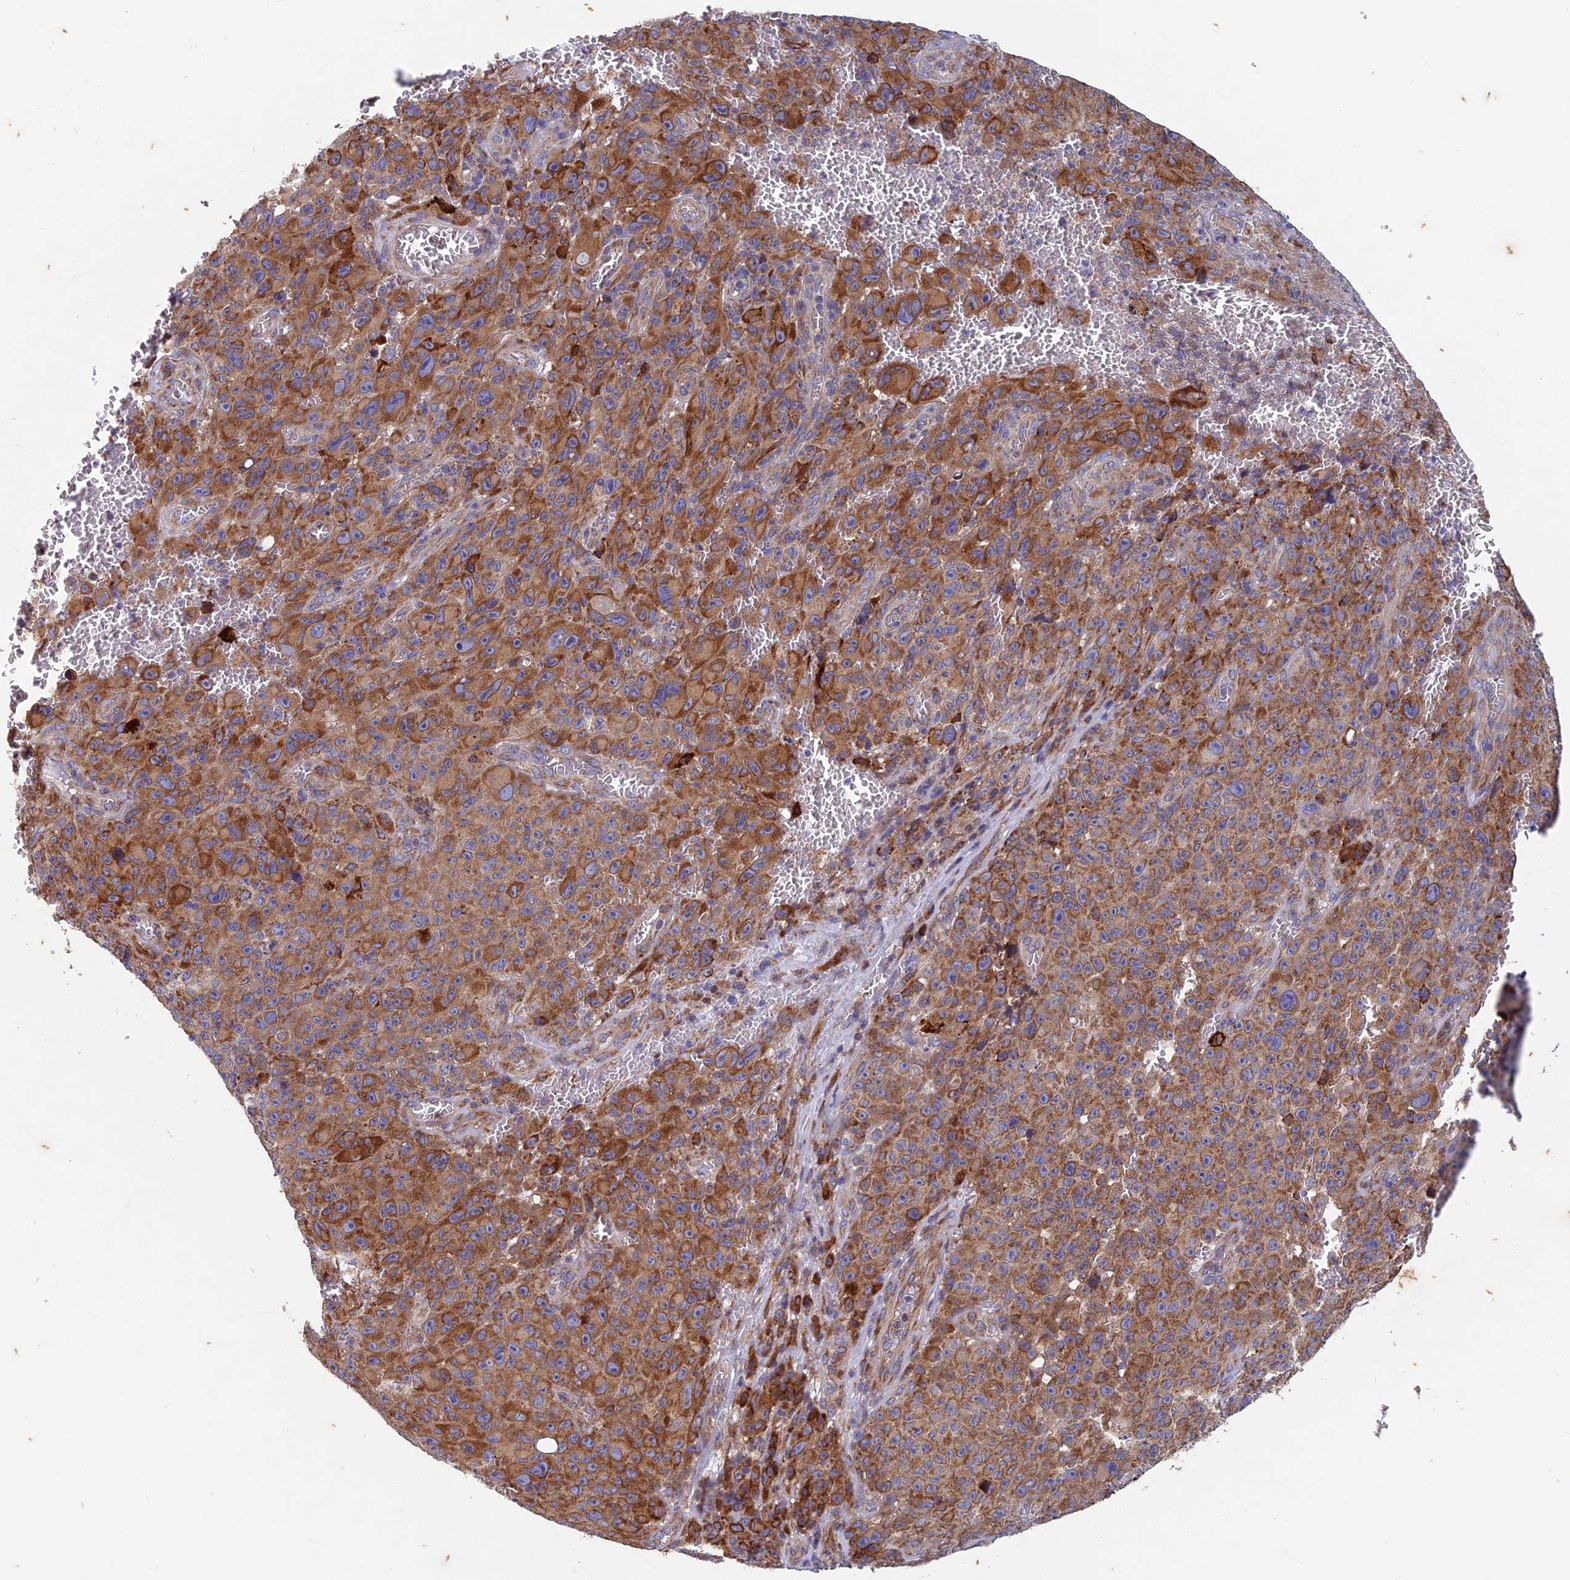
{"staining": {"intensity": "moderate", "quantity": ">75%", "location": "cytoplasmic/membranous"}, "tissue": "melanoma", "cell_type": "Tumor cells", "image_type": "cancer", "snomed": [{"axis": "morphology", "description": "Malignant melanoma, NOS"}, {"axis": "topography", "description": "Skin"}], "caption": "A photomicrograph of melanoma stained for a protein demonstrates moderate cytoplasmic/membranous brown staining in tumor cells.", "gene": "AP4S1", "patient": {"sex": "female", "age": 82}}